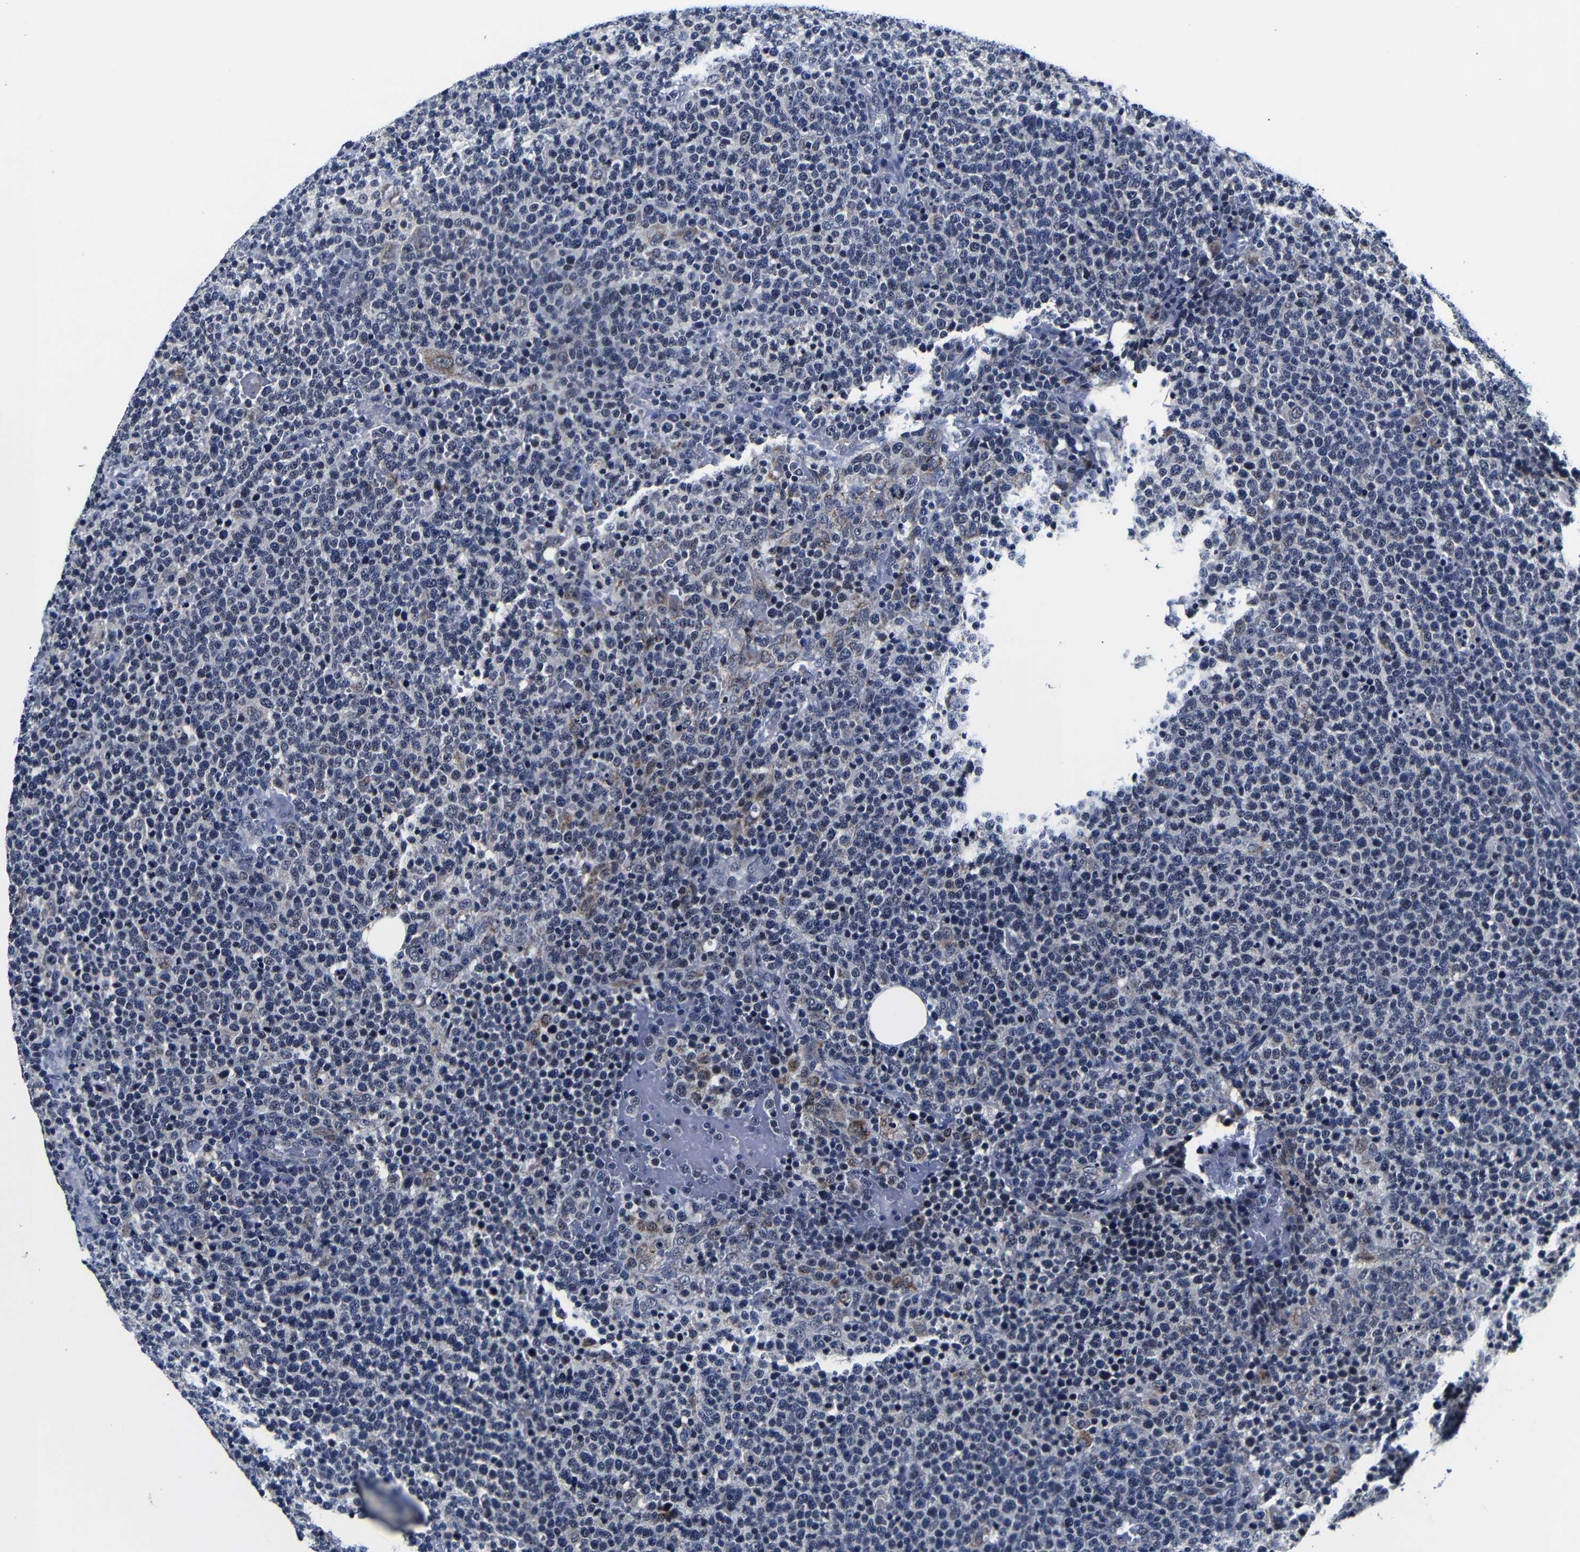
{"staining": {"intensity": "weak", "quantity": "<25%", "location": "cytoplasmic/membranous"}, "tissue": "lymphoma", "cell_type": "Tumor cells", "image_type": "cancer", "snomed": [{"axis": "morphology", "description": "Malignant lymphoma, non-Hodgkin's type, High grade"}, {"axis": "topography", "description": "Lymph node"}], "caption": "High magnification brightfield microscopy of high-grade malignant lymphoma, non-Hodgkin's type stained with DAB (3,3'-diaminobenzidine) (brown) and counterstained with hematoxylin (blue): tumor cells show no significant expression.", "gene": "DEPP1", "patient": {"sex": "male", "age": 61}}